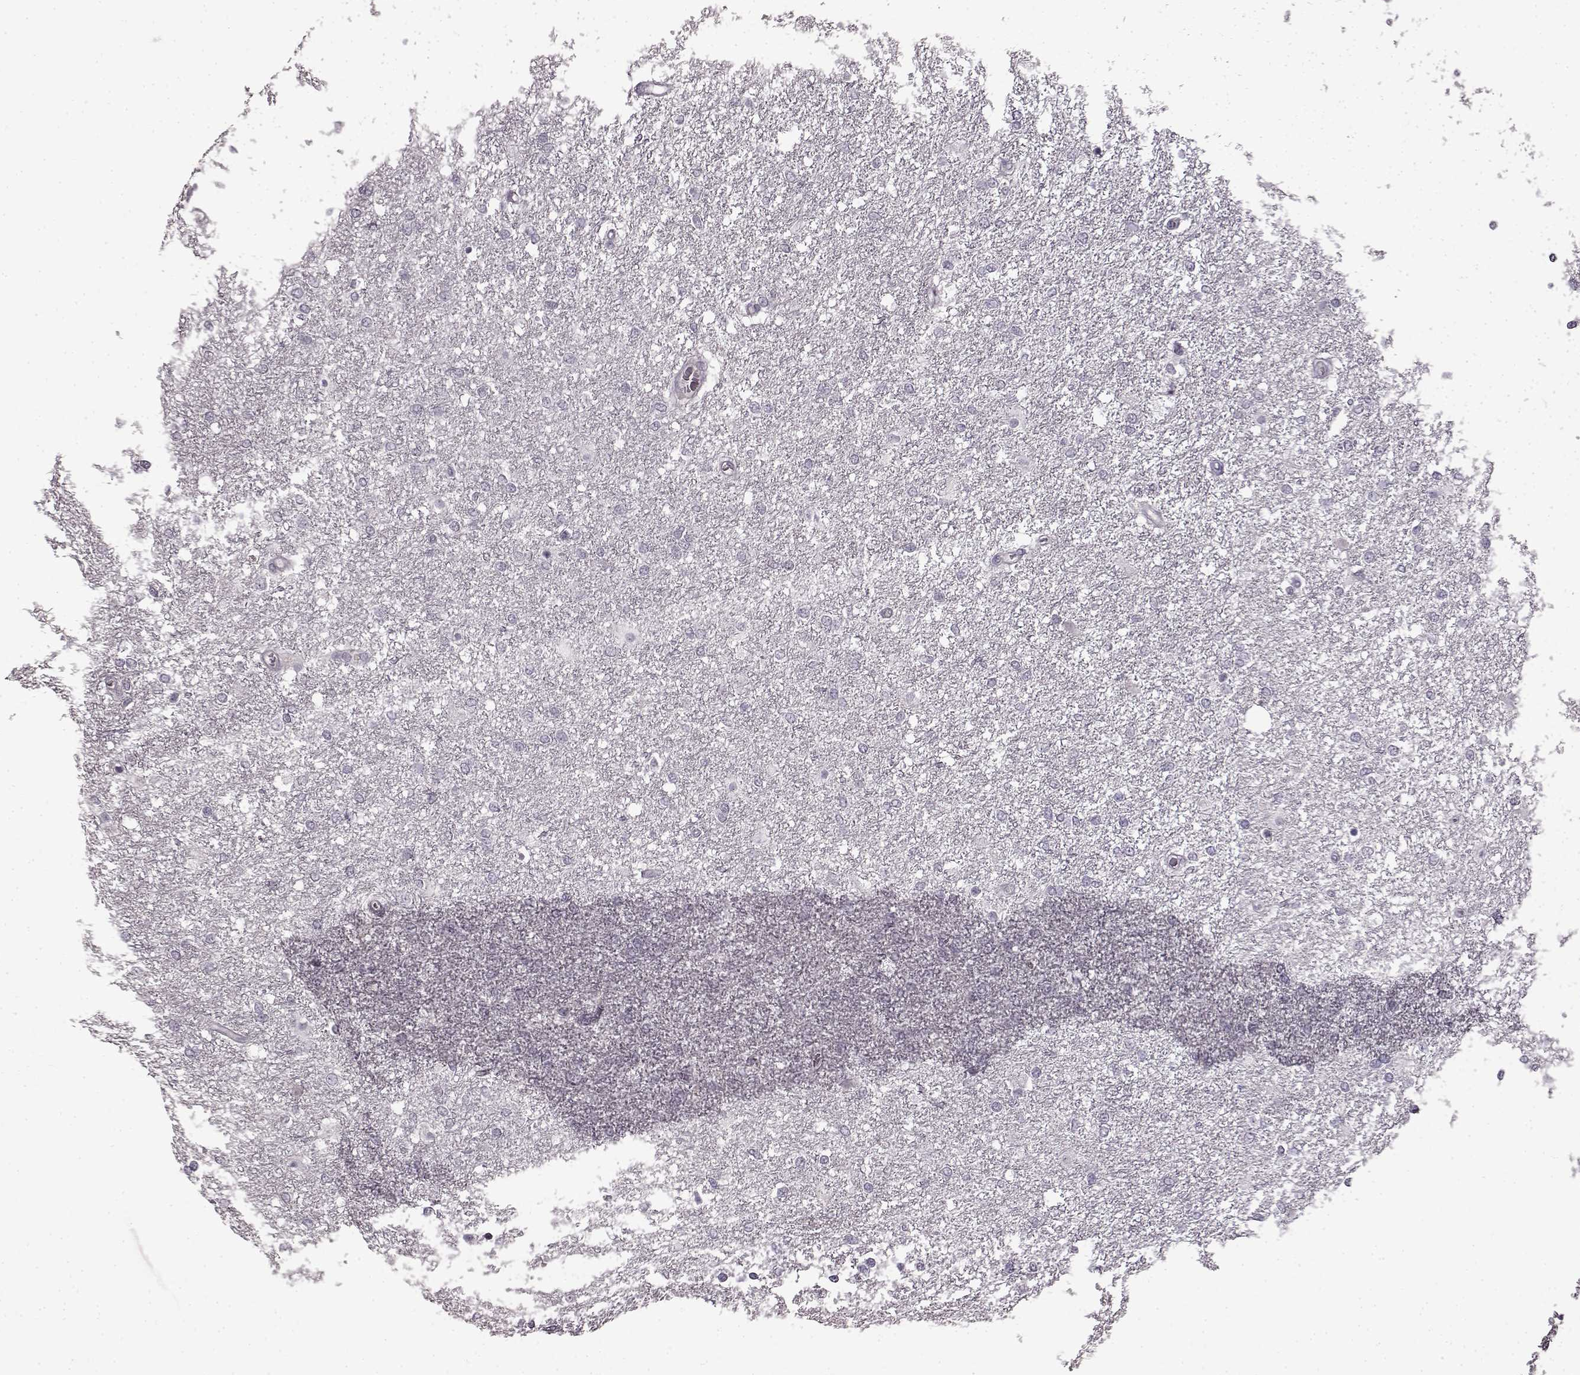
{"staining": {"intensity": "negative", "quantity": "none", "location": "none"}, "tissue": "glioma", "cell_type": "Tumor cells", "image_type": "cancer", "snomed": [{"axis": "morphology", "description": "Glioma, malignant, High grade"}, {"axis": "topography", "description": "Brain"}], "caption": "Human malignant glioma (high-grade) stained for a protein using IHC displays no positivity in tumor cells.", "gene": "LHB", "patient": {"sex": "female", "age": 61}}